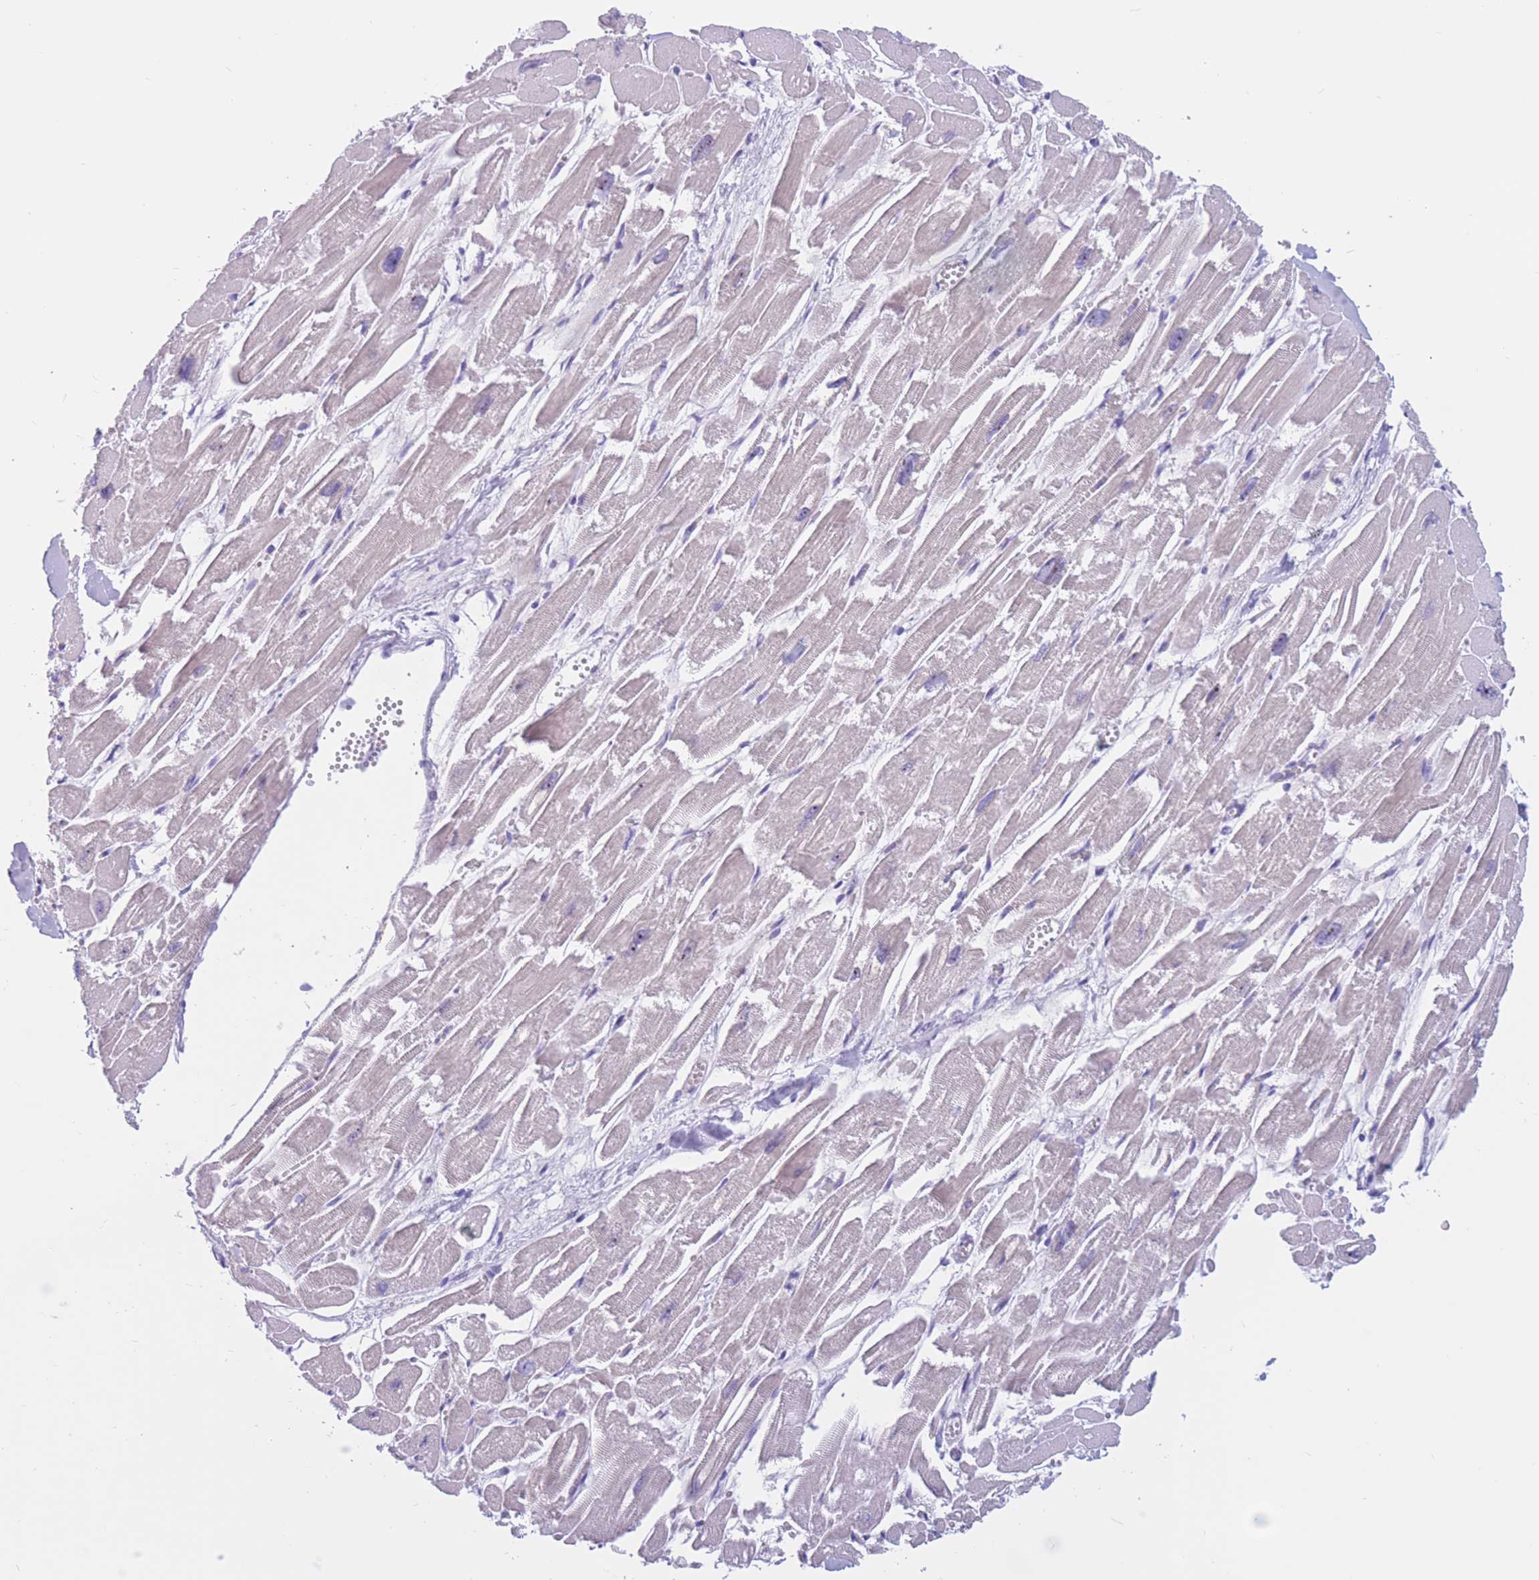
{"staining": {"intensity": "negative", "quantity": "none", "location": "none"}, "tissue": "heart muscle", "cell_type": "Cardiomyocytes", "image_type": "normal", "snomed": [{"axis": "morphology", "description": "Normal tissue, NOS"}, {"axis": "topography", "description": "Heart"}], "caption": "An IHC histopathology image of normal heart muscle is shown. There is no staining in cardiomyocytes of heart muscle. (DAB (3,3'-diaminobenzidine) IHC, high magnification).", "gene": "BOP1", "patient": {"sex": "male", "age": 54}}